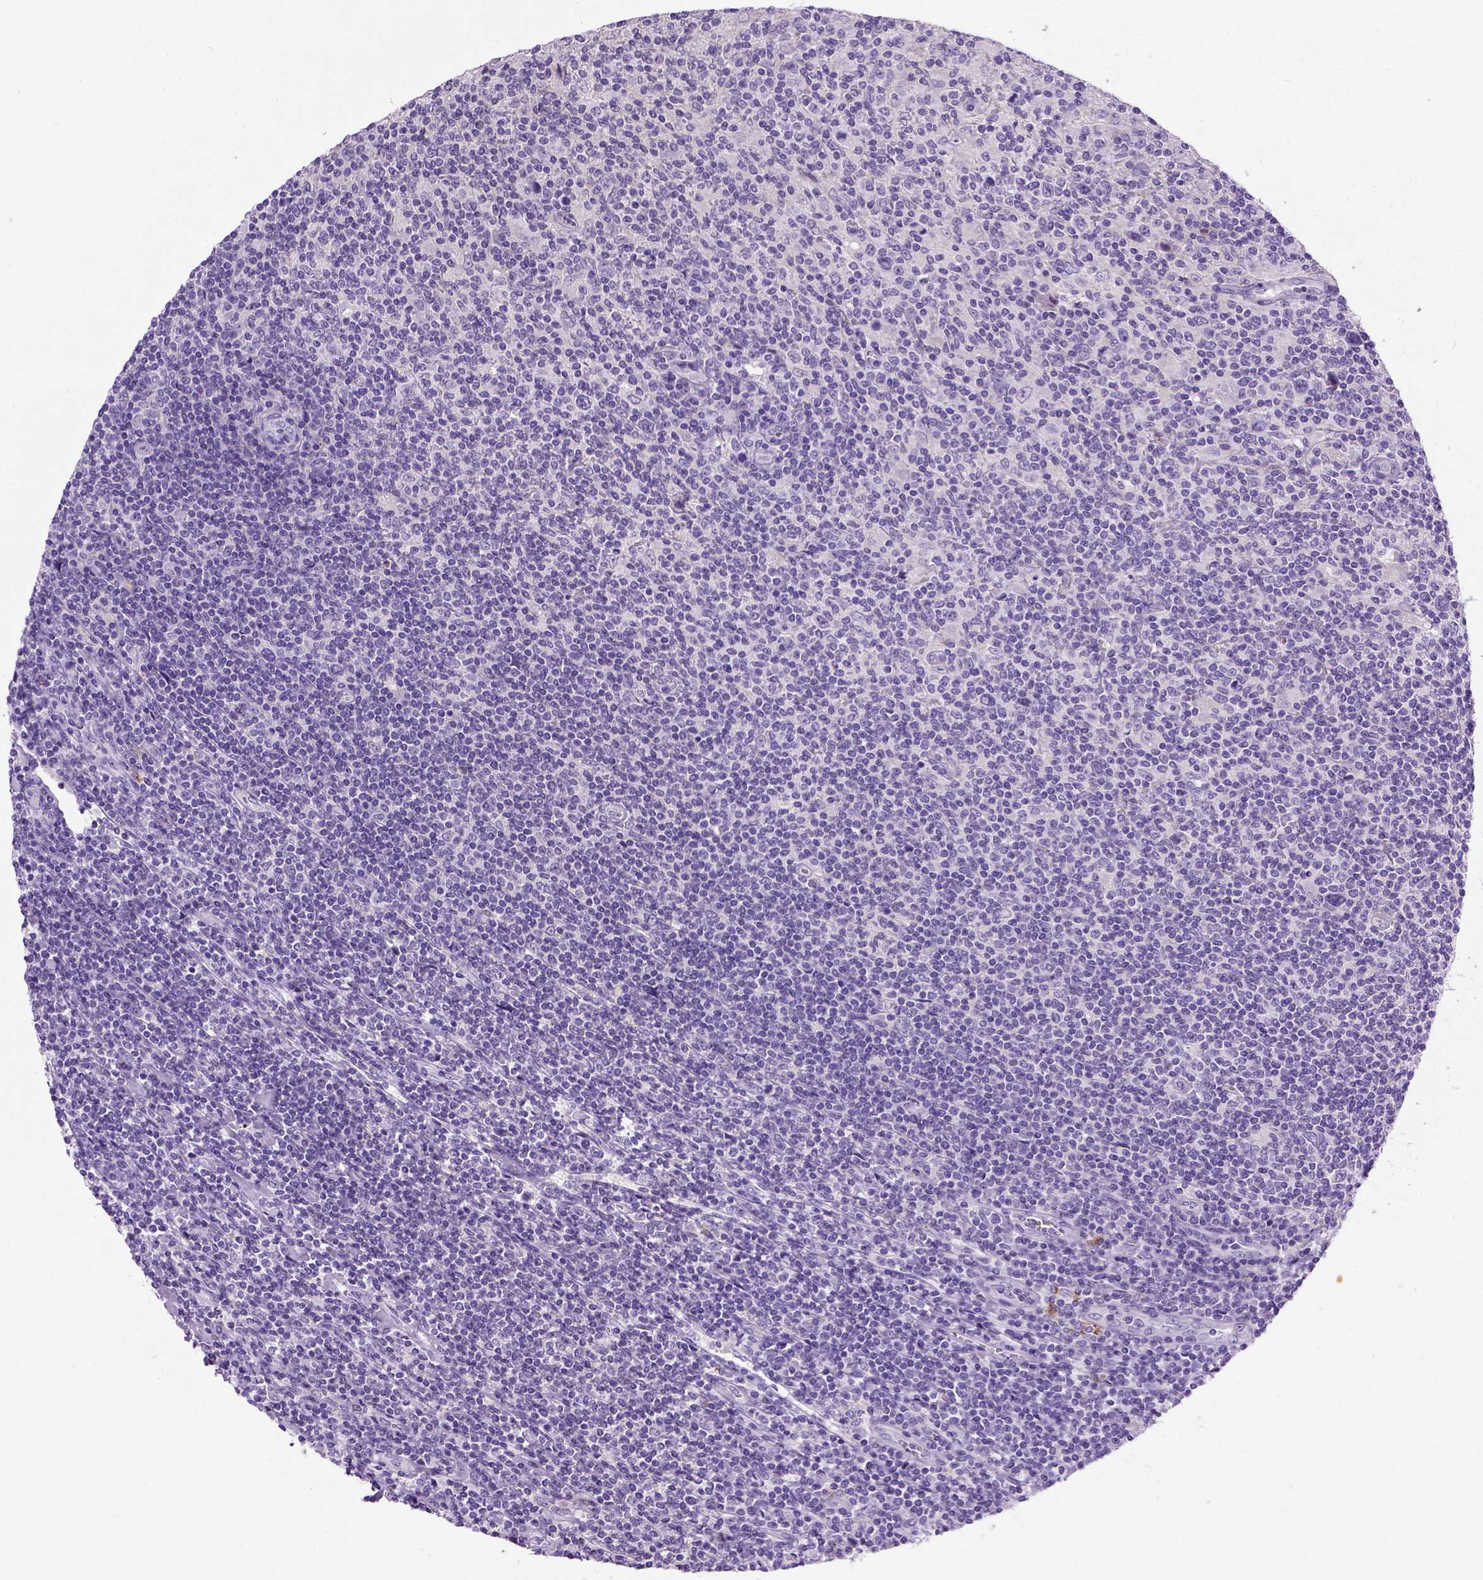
{"staining": {"intensity": "negative", "quantity": "none", "location": "none"}, "tissue": "lymphoma", "cell_type": "Tumor cells", "image_type": "cancer", "snomed": [{"axis": "morphology", "description": "Hodgkin's disease, NOS"}, {"axis": "topography", "description": "Lymph node"}], "caption": "This is an IHC micrograph of human Hodgkin's disease. There is no expression in tumor cells.", "gene": "CDH1", "patient": {"sex": "male", "age": 40}}